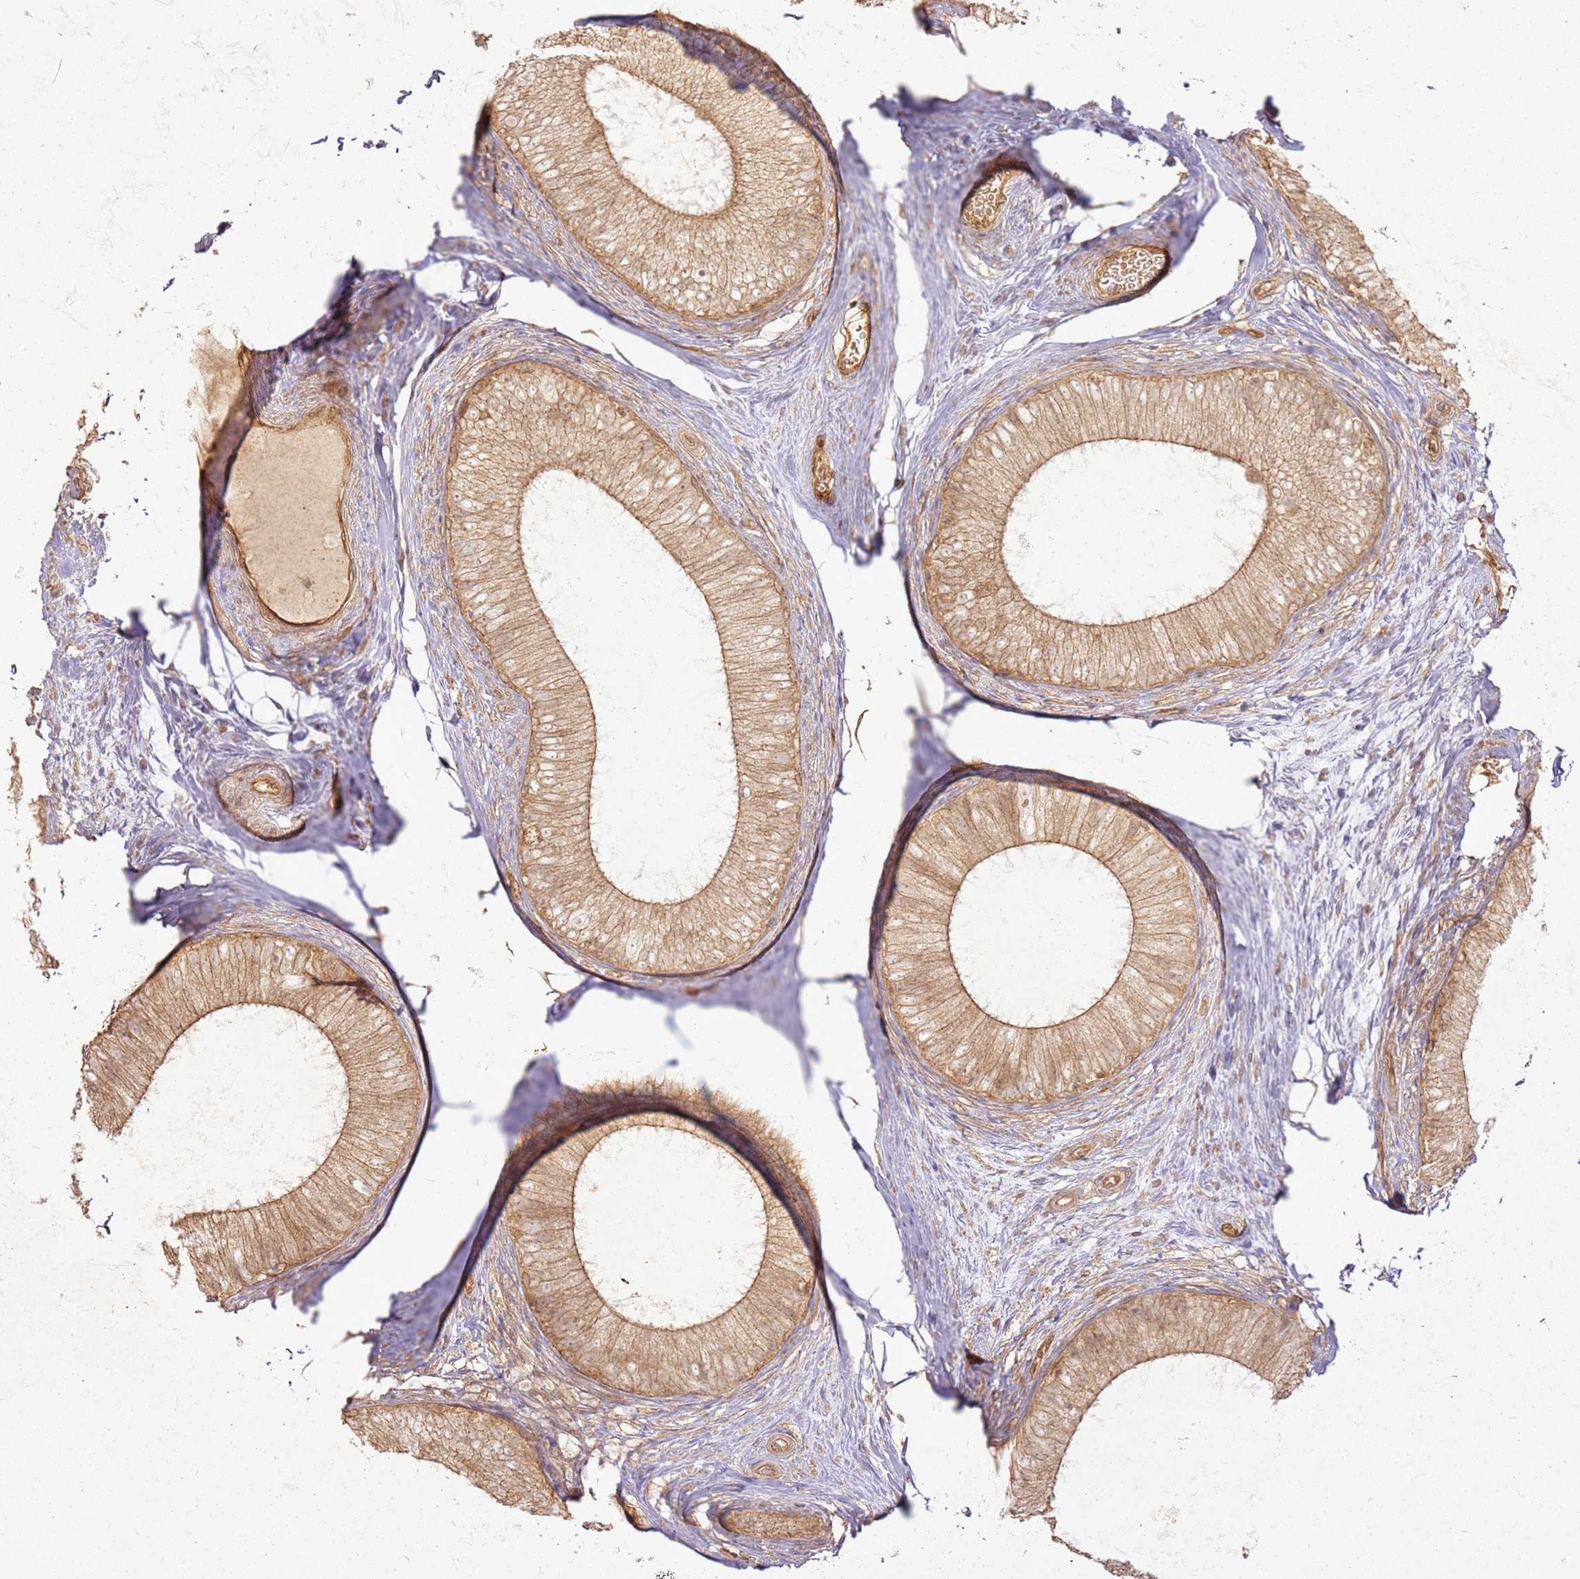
{"staining": {"intensity": "moderate", "quantity": ">75%", "location": "cytoplasmic/membranous"}, "tissue": "epididymis", "cell_type": "Glandular cells", "image_type": "normal", "snomed": [{"axis": "morphology", "description": "Normal tissue, NOS"}, {"axis": "topography", "description": "Epididymis"}], "caption": "An IHC histopathology image of unremarkable tissue is shown. Protein staining in brown highlights moderate cytoplasmic/membranous positivity in epididymis within glandular cells.", "gene": "ZNF776", "patient": {"sex": "male", "age": 34}}